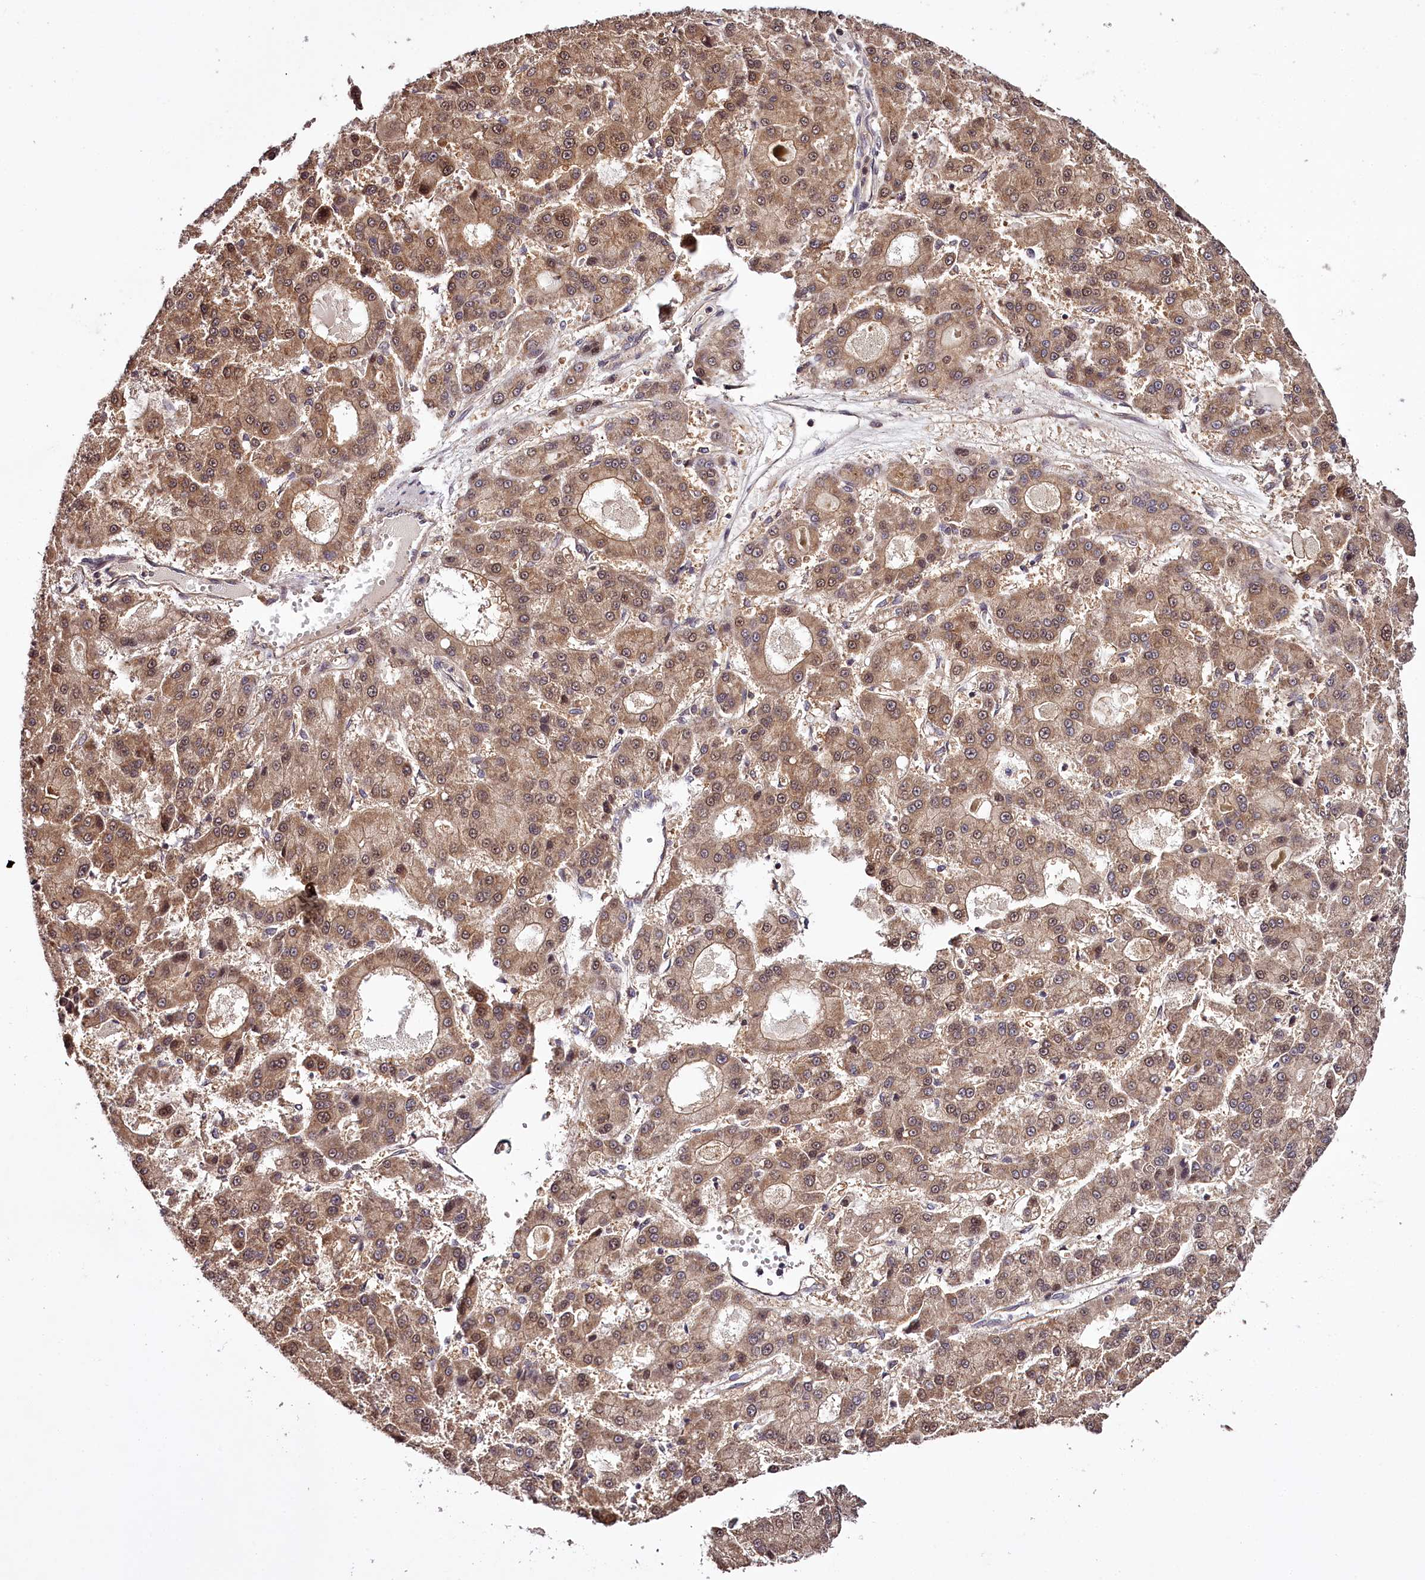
{"staining": {"intensity": "moderate", "quantity": ">75%", "location": "cytoplasmic/membranous,nuclear"}, "tissue": "liver cancer", "cell_type": "Tumor cells", "image_type": "cancer", "snomed": [{"axis": "morphology", "description": "Carcinoma, Hepatocellular, NOS"}, {"axis": "topography", "description": "Liver"}], "caption": "Hepatocellular carcinoma (liver) stained for a protein exhibits moderate cytoplasmic/membranous and nuclear positivity in tumor cells.", "gene": "TARS1", "patient": {"sex": "male", "age": 70}}